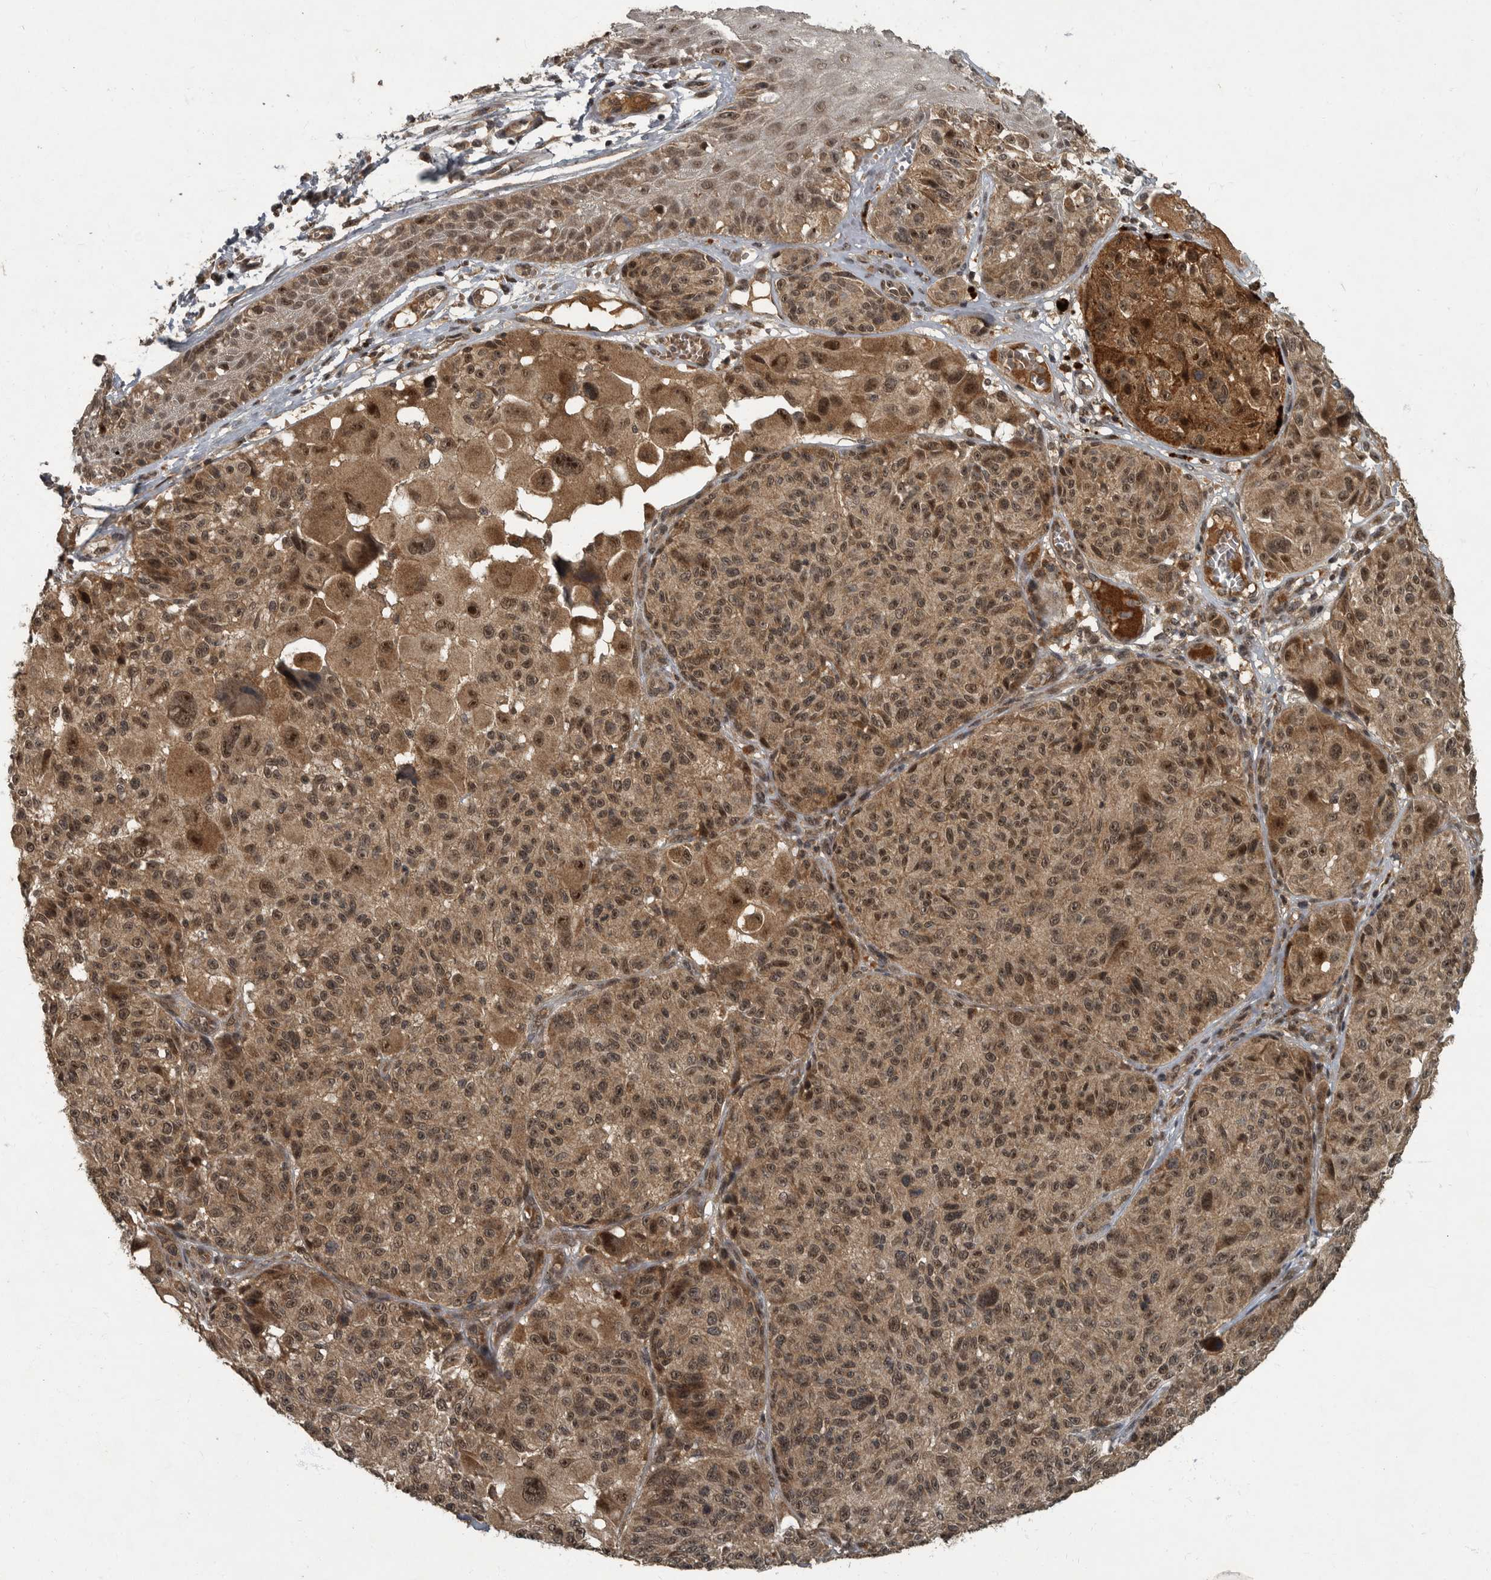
{"staining": {"intensity": "moderate", "quantity": ">75%", "location": "cytoplasmic/membranous,nuclear"}, "tissue": "melanoma", "cell_type": "Tumor cells", "image_type": "cancer", "snomed": [{"axis": "morphology", "description": "Malignant melanoma, NOS"}, {"axis": "topography", "description": "Skin"}], "caption": "Protein staining displays moderate cytoplasmic/membranous and nuclear expression in about >75% of tumor cells in malignant melanoma.", "gene": "FOXO1", "patient": {"sex": "male", "age": 83}}